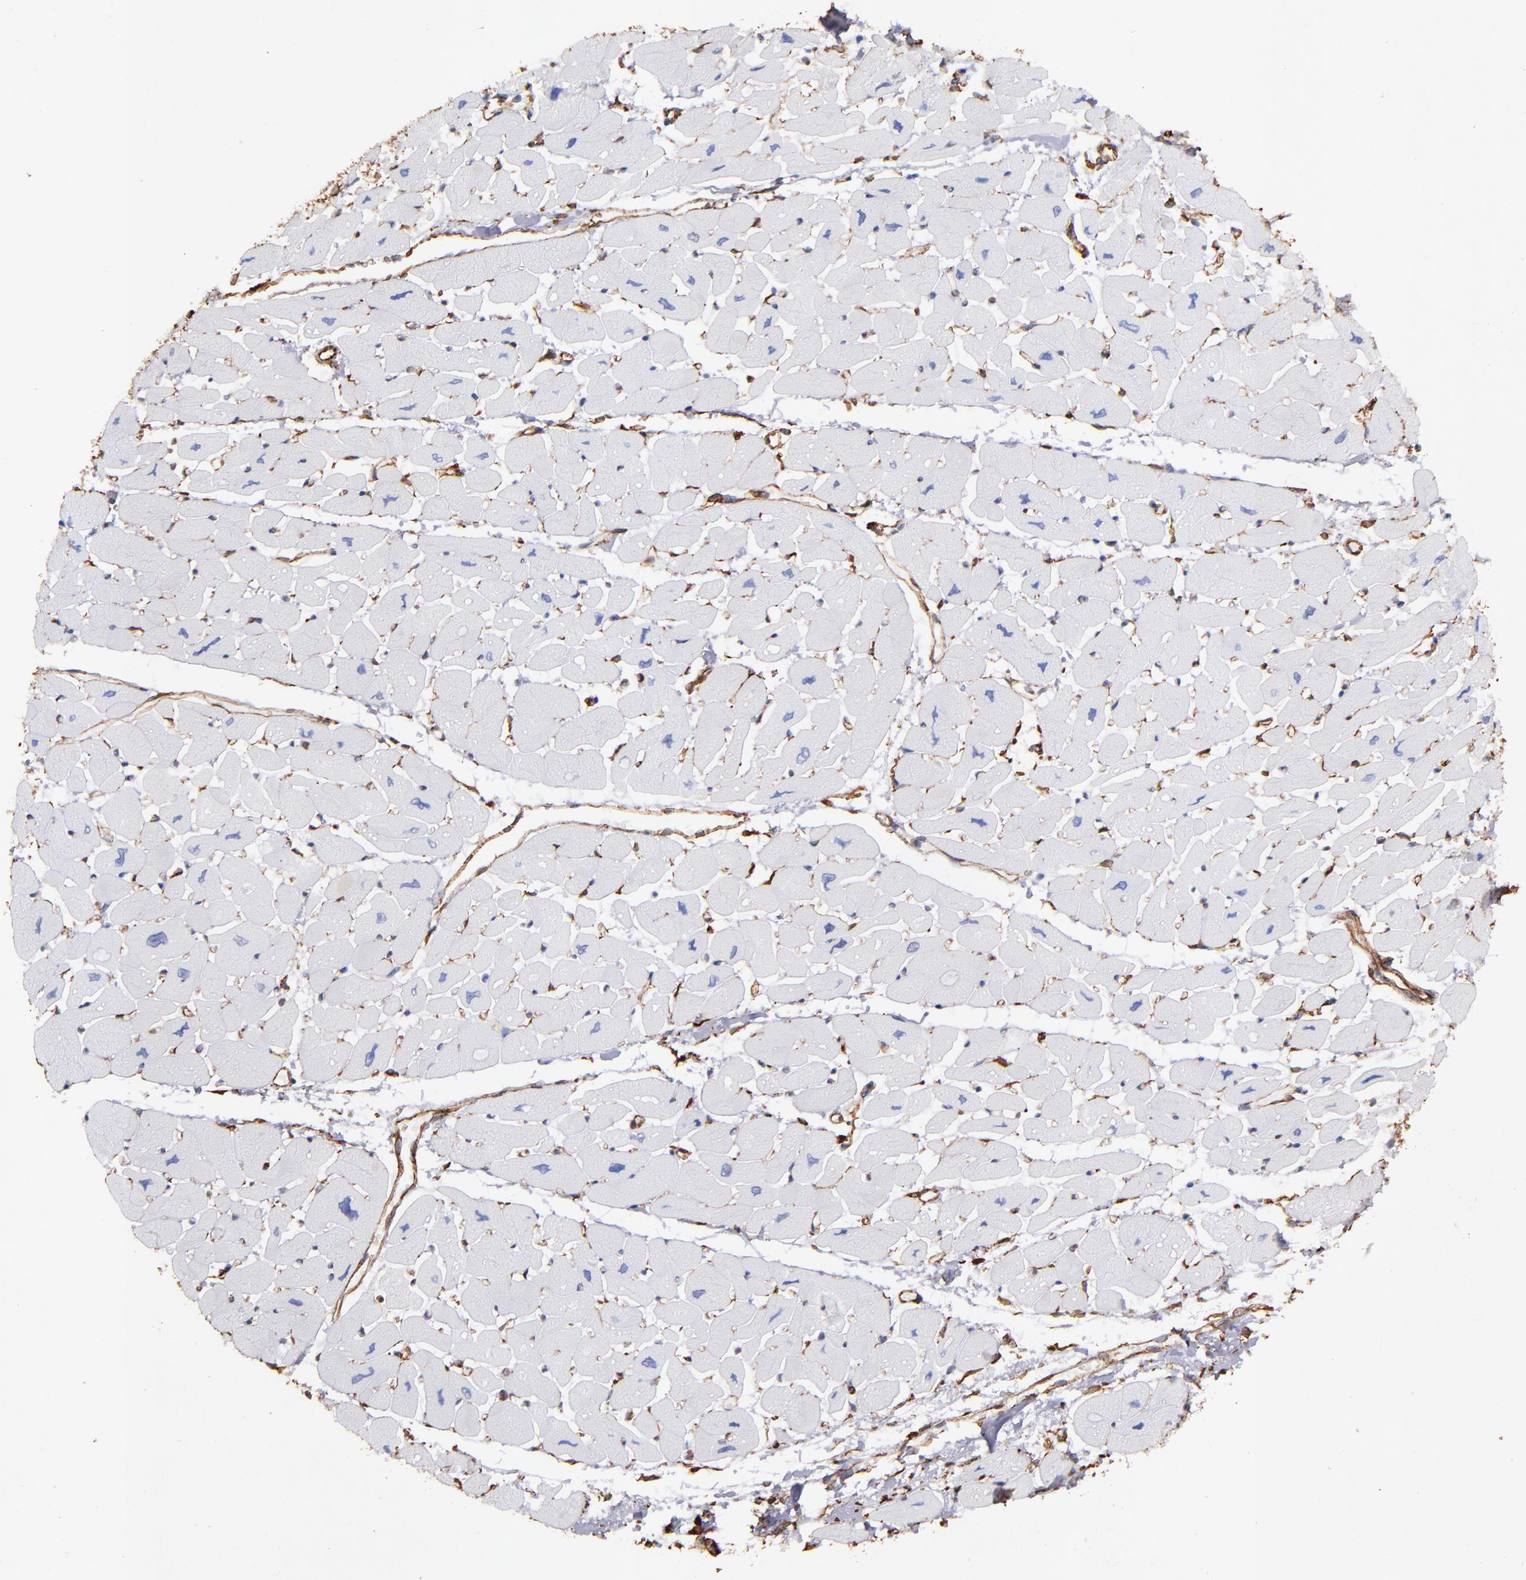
{"staining": {"intensity": "negative", "quantity": "none", "location": "none"}, "tissue": "heart muscle", "cell_type": "Cardiomyocytes", "image_type": "normal", "snomed": [{"axis": "morphology", "description": "Normal tissue, NOS"}, {"axis": "topography", "description": "Heart"}], "caption": "High power microscopy histopathology image of an immunohistochemistry (IHC) image of benign heart muscle, revealing no significant staining in cardiomyocytes.", "gene": "VIM", "patient": {"sex": "female", "age": 54}}